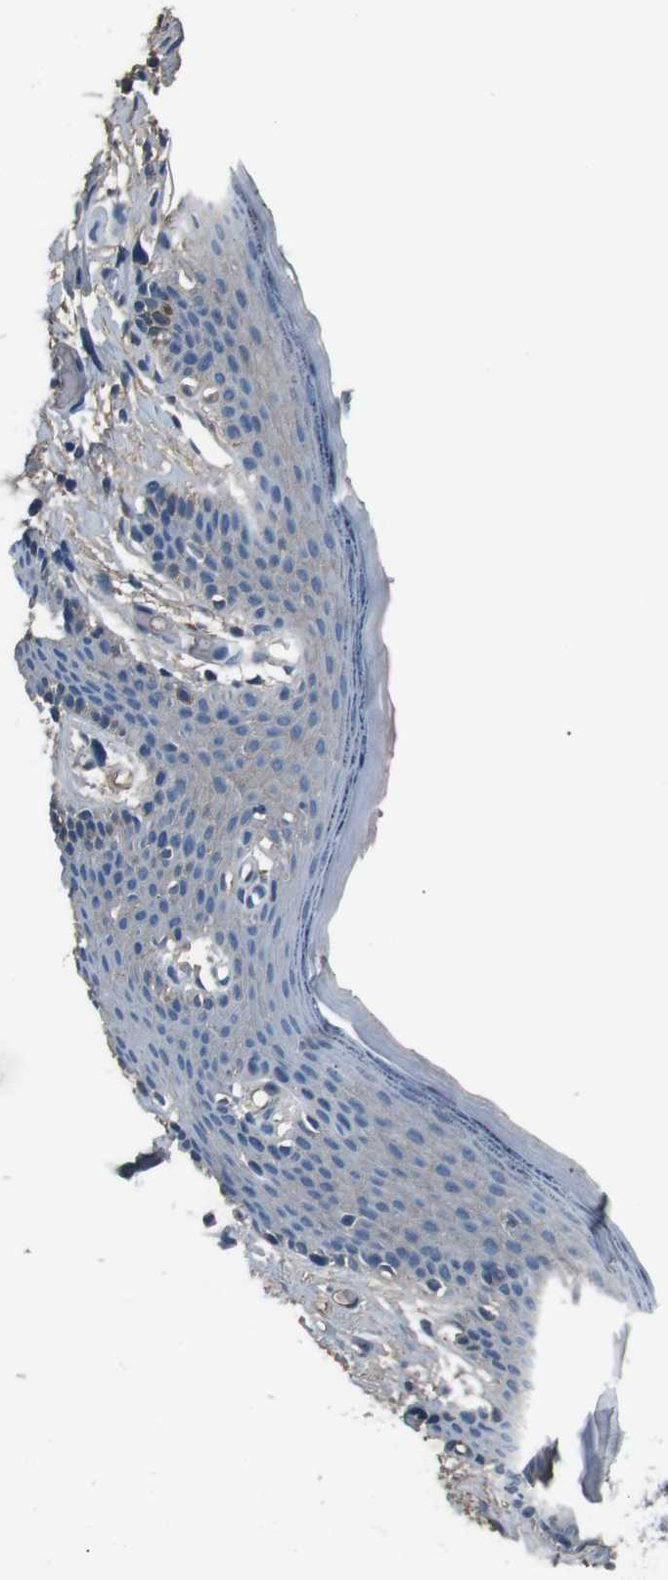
{"staining": {"intensity": "moderate", "quantity": "<25%", "location": "cytoplasmic/membranous"}, "tissue": "skin", "cell_type": "Epidermal cells", "image_type": "normal", "snomed": [{"axis": "morphology", "description": "Normal tissue, NOS"}, {"axis": "topography", "description": "Vulva"}], "caption": "Approximately <25% of epidermal cells in benign skin exhibit moderate cytoplasmic/membranous protein positivity as visualized by brown immunohistochemical staining.", "gene": "LEP", "patient": {"sex": "female", "age": 54}}